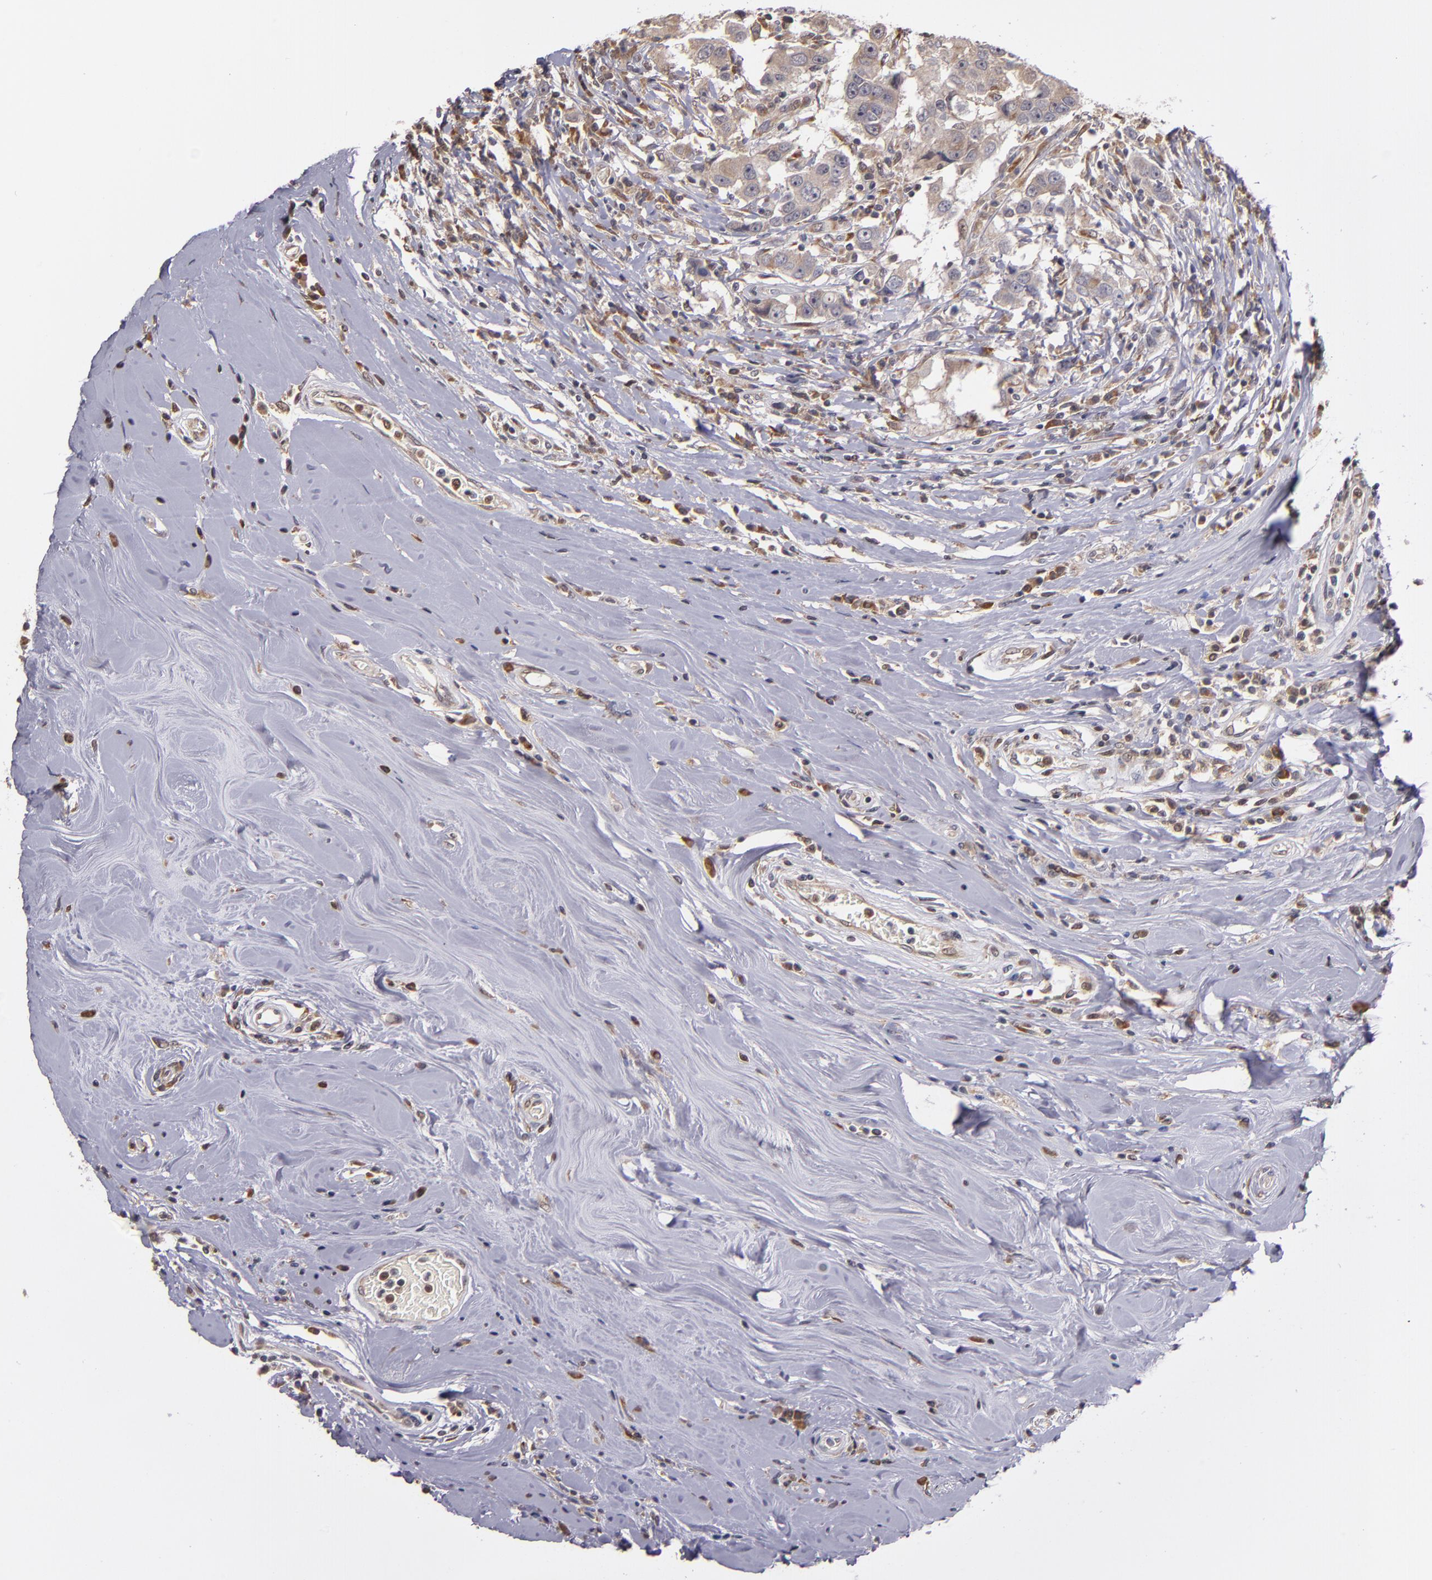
{"staining": {"intensity": "weak", "quantity": ">75%", "location": "cytoplasmic/membranous"}, "tissue": "breast cancer", "cell_type": "Tumor cells", "image_type": "cancer", "snomed": [{"axis": "morphology", "description": "Duct carcinoma"}, {"axis": "topography", "description": "Breast"}], "caption": "Immunohistochemistry photomicrograph of breast cancer (invasive ductal carcinoma) stained for a protein (brown), which shows low levels of weak cytoplasmic/membranous staining in approximately >75% of tumor cells.", "gene": "CASP1", "patient": {"sex": "female", "age": 27}}